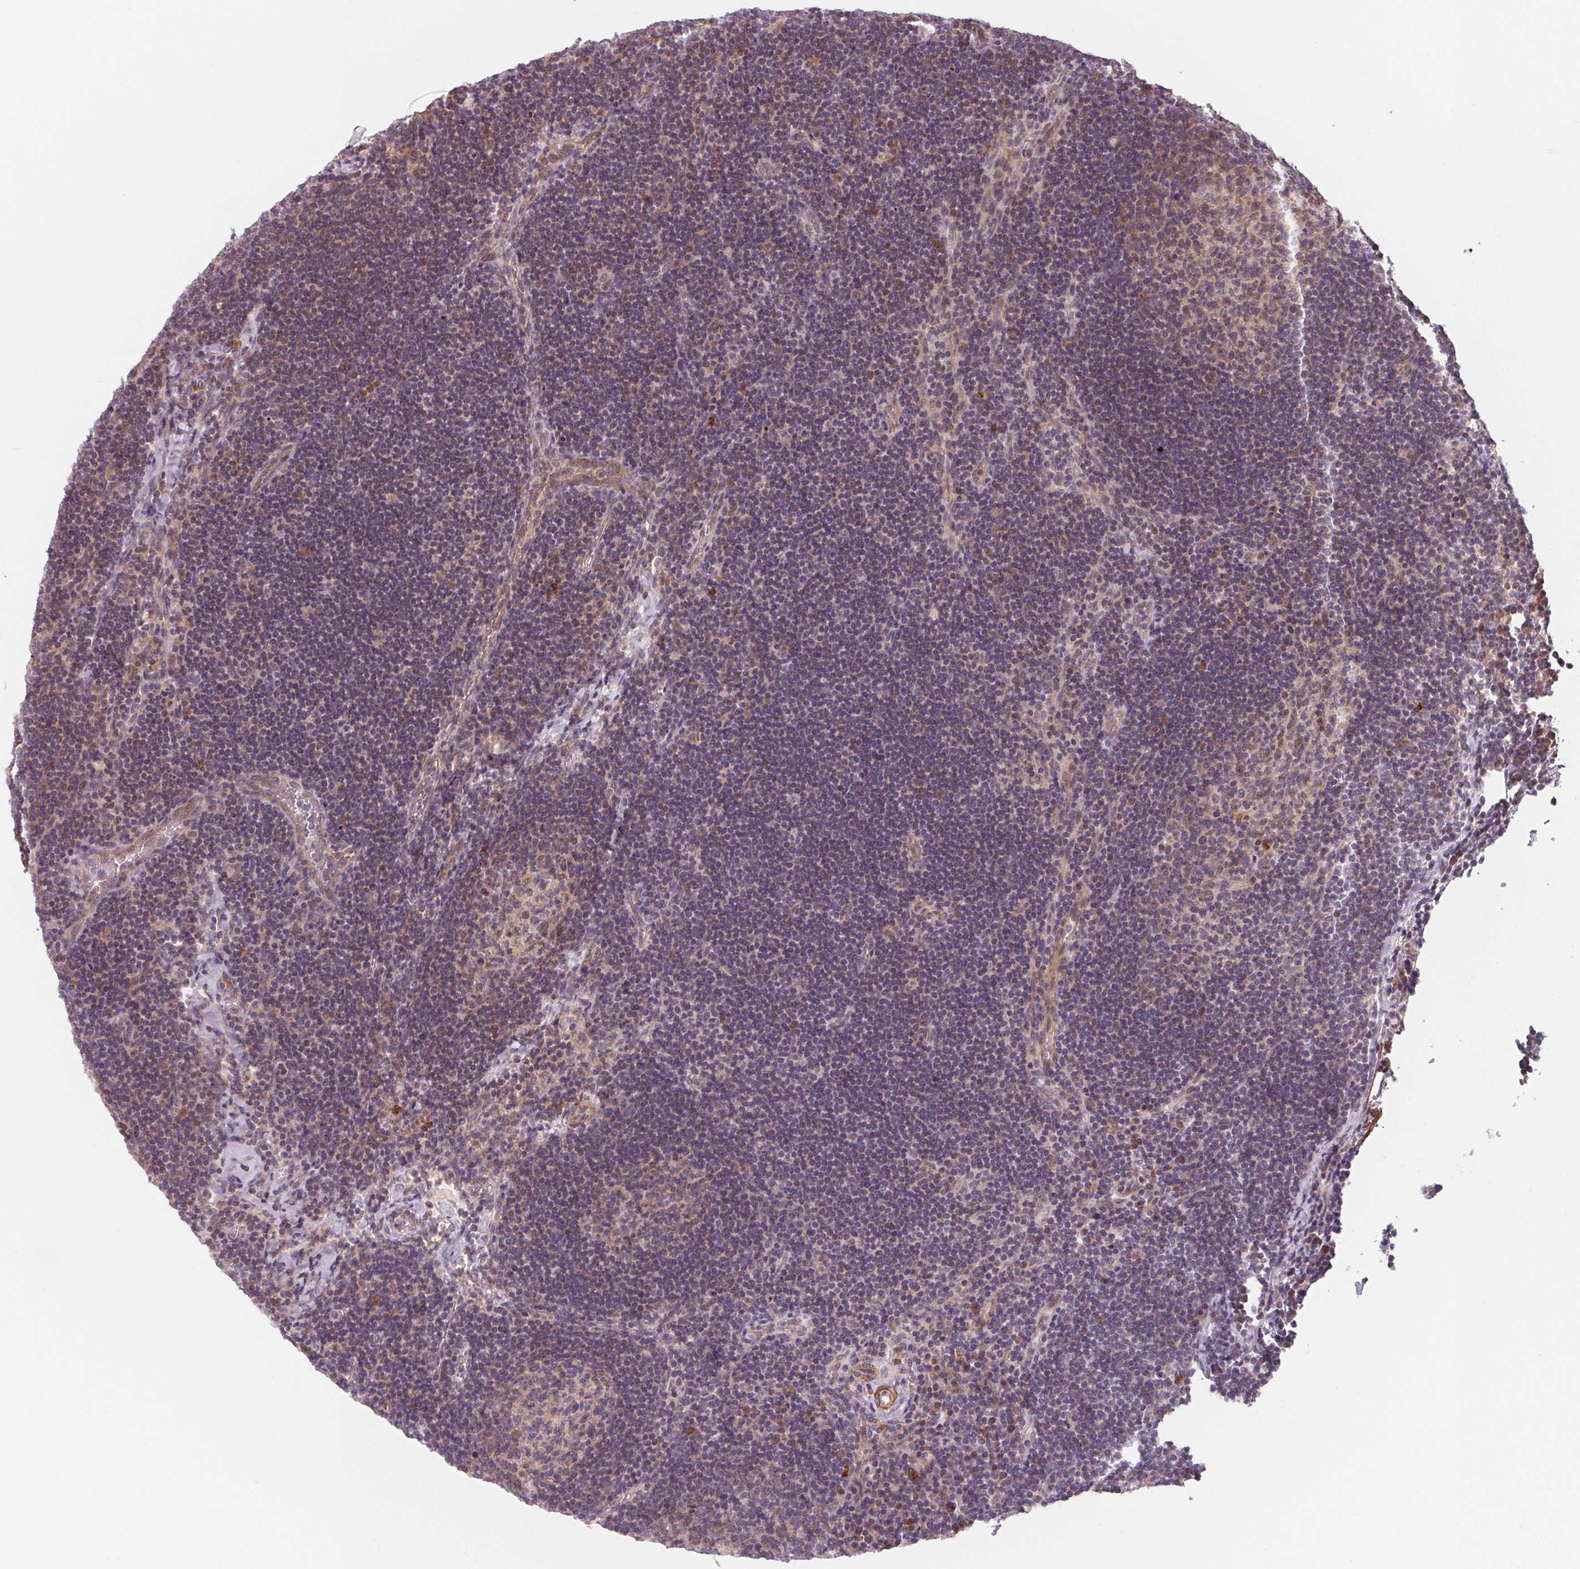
{"staining": {"intensity": "weak", "quantity": "25%-75%", "location": "cytoplasmic/membranous"}, "tissue": "lymph node", "cell_type": "Germinal center cells", "image_type": "normal", "snomed": [{"axis": "morphology", "description": "Normal tissue, NOS"}, {"axis": "topography", "description": "Lymph node"}], "caption": "The micrograph demonstrates staining of benign lymph node, revealing weak cytoplasmic/membranous protein expression (brown color) within germinal center cells. (DAB (3,3'-diaminobenzidine) IHC, brown staining for protein, blue staining for nuclei).", "gene": "CCDC112", "patient": {"sex": "male", "age": 67}}